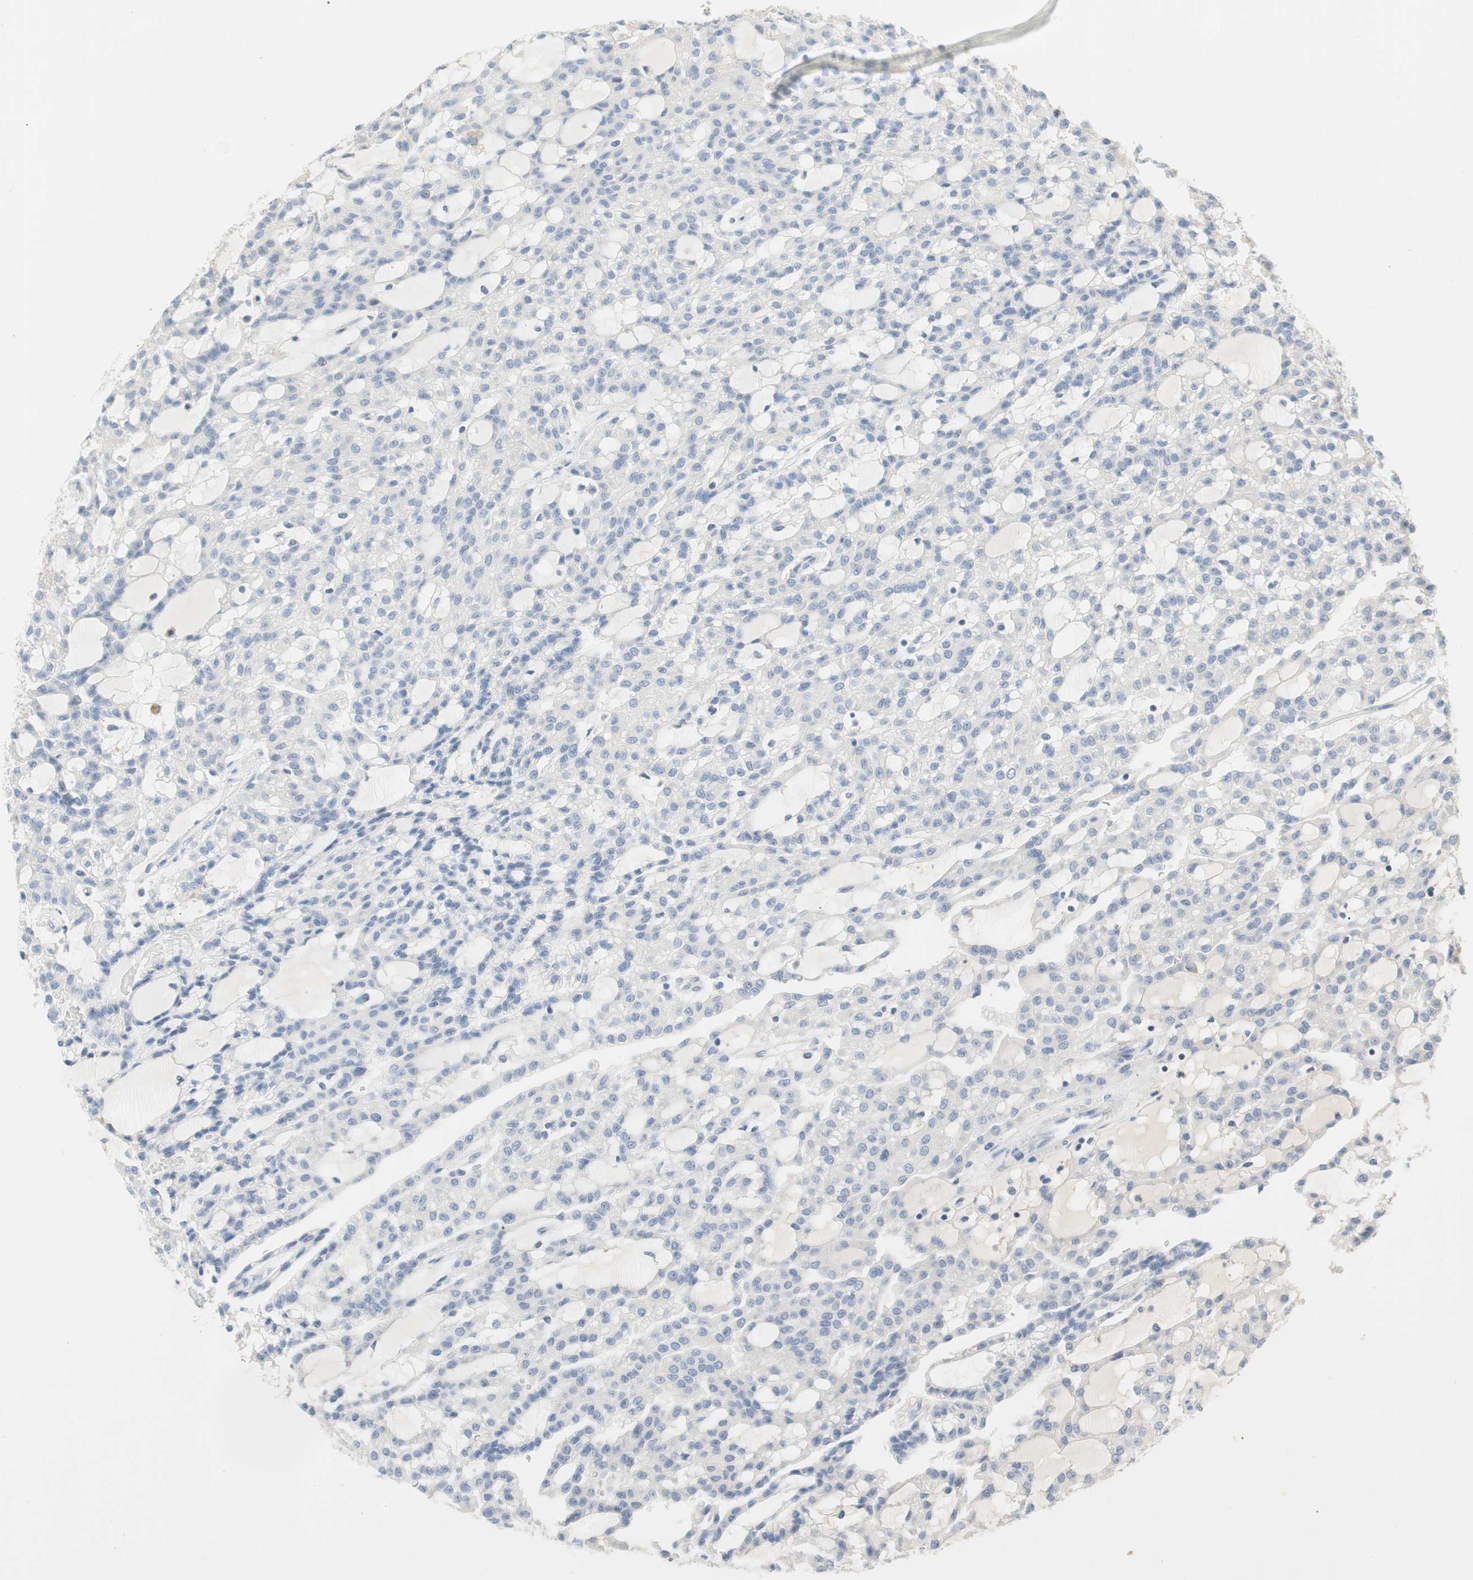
{"staining": {"intensity": "negative", "quantity": "none", "location": "none"}, "tissue": "renal cancer", "cell_type": "Tumor cells", "image_type": "cancer", "snomed": [{"axis": "morphology", "description": "Adenocarcinoma, NOS"}, {"axis": "topography", "description": "Kidney"}], "caption": "An IHC photomicrograph of adenocarcinoma (renal) is shown. There is no staining in tumor cells of adenocarcinoma (renal). (DAB (3,3'-diaminobenzidine) immunohistochemistry with hematoxylin counter stain).", "gene": "CCM2L", "patient": {"sex": "male", "age": 63}}